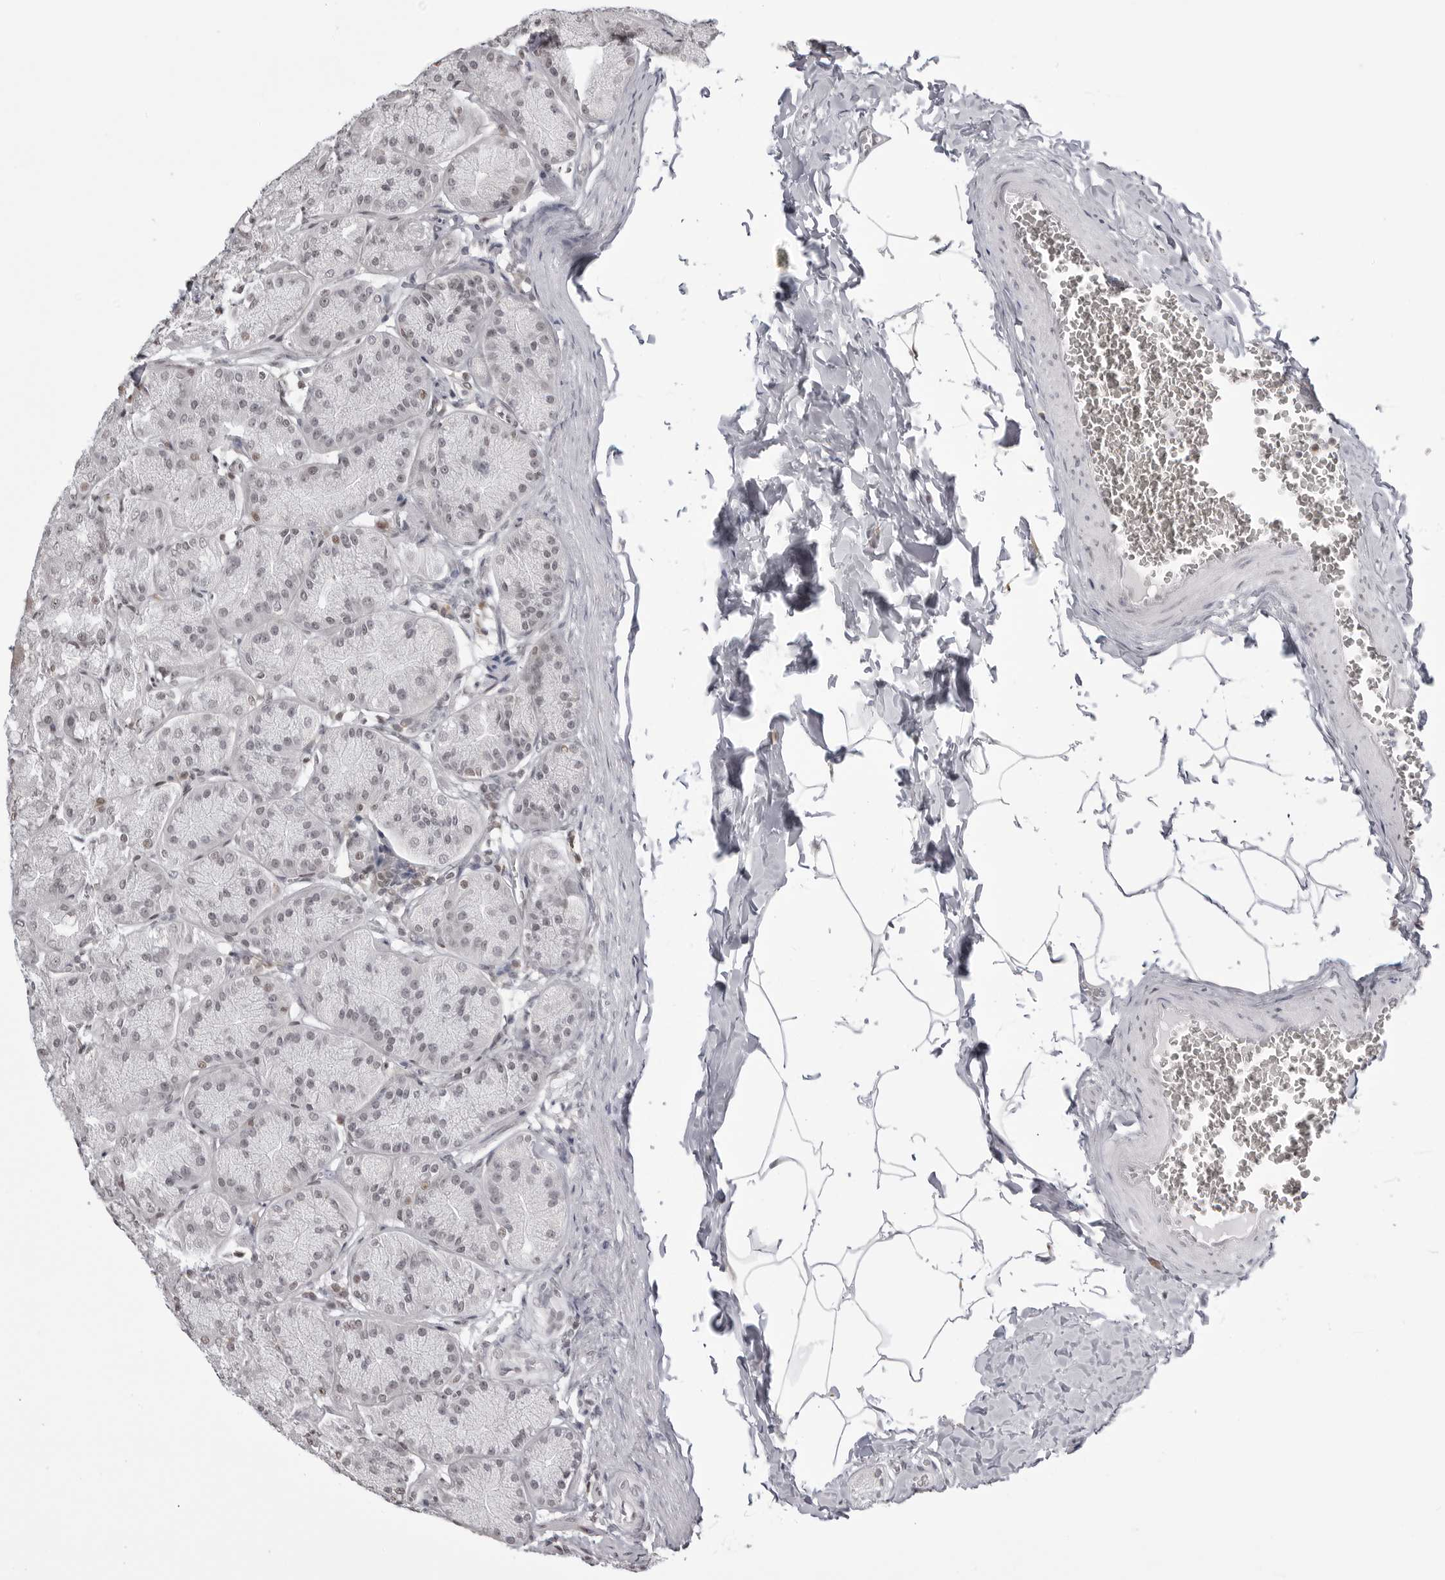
{"staining": {"intensity": "strong", "quantity": "<25%", "location": "nuclear"}, "tissue": "stomach", "cell_type": "Glandular cells", "image_type": "normal", "snomed": [{"axis": "morphology", "description": "Normal tissue, NOS"}, {"axis": "topography", "description": "Stomach"}], "caption": "An image of human stomach stained for a protein demonstrates strong nuclear brown staining in glandular cells. The protein of interest is stained brown, and the nuclei are stained in blue (DAB (3,3'-diaminobenzidine) IHC with brightfield microscopy, high magnification).", "gene": "WRAP53", "patient": {"sex": "male", "age": 42}}